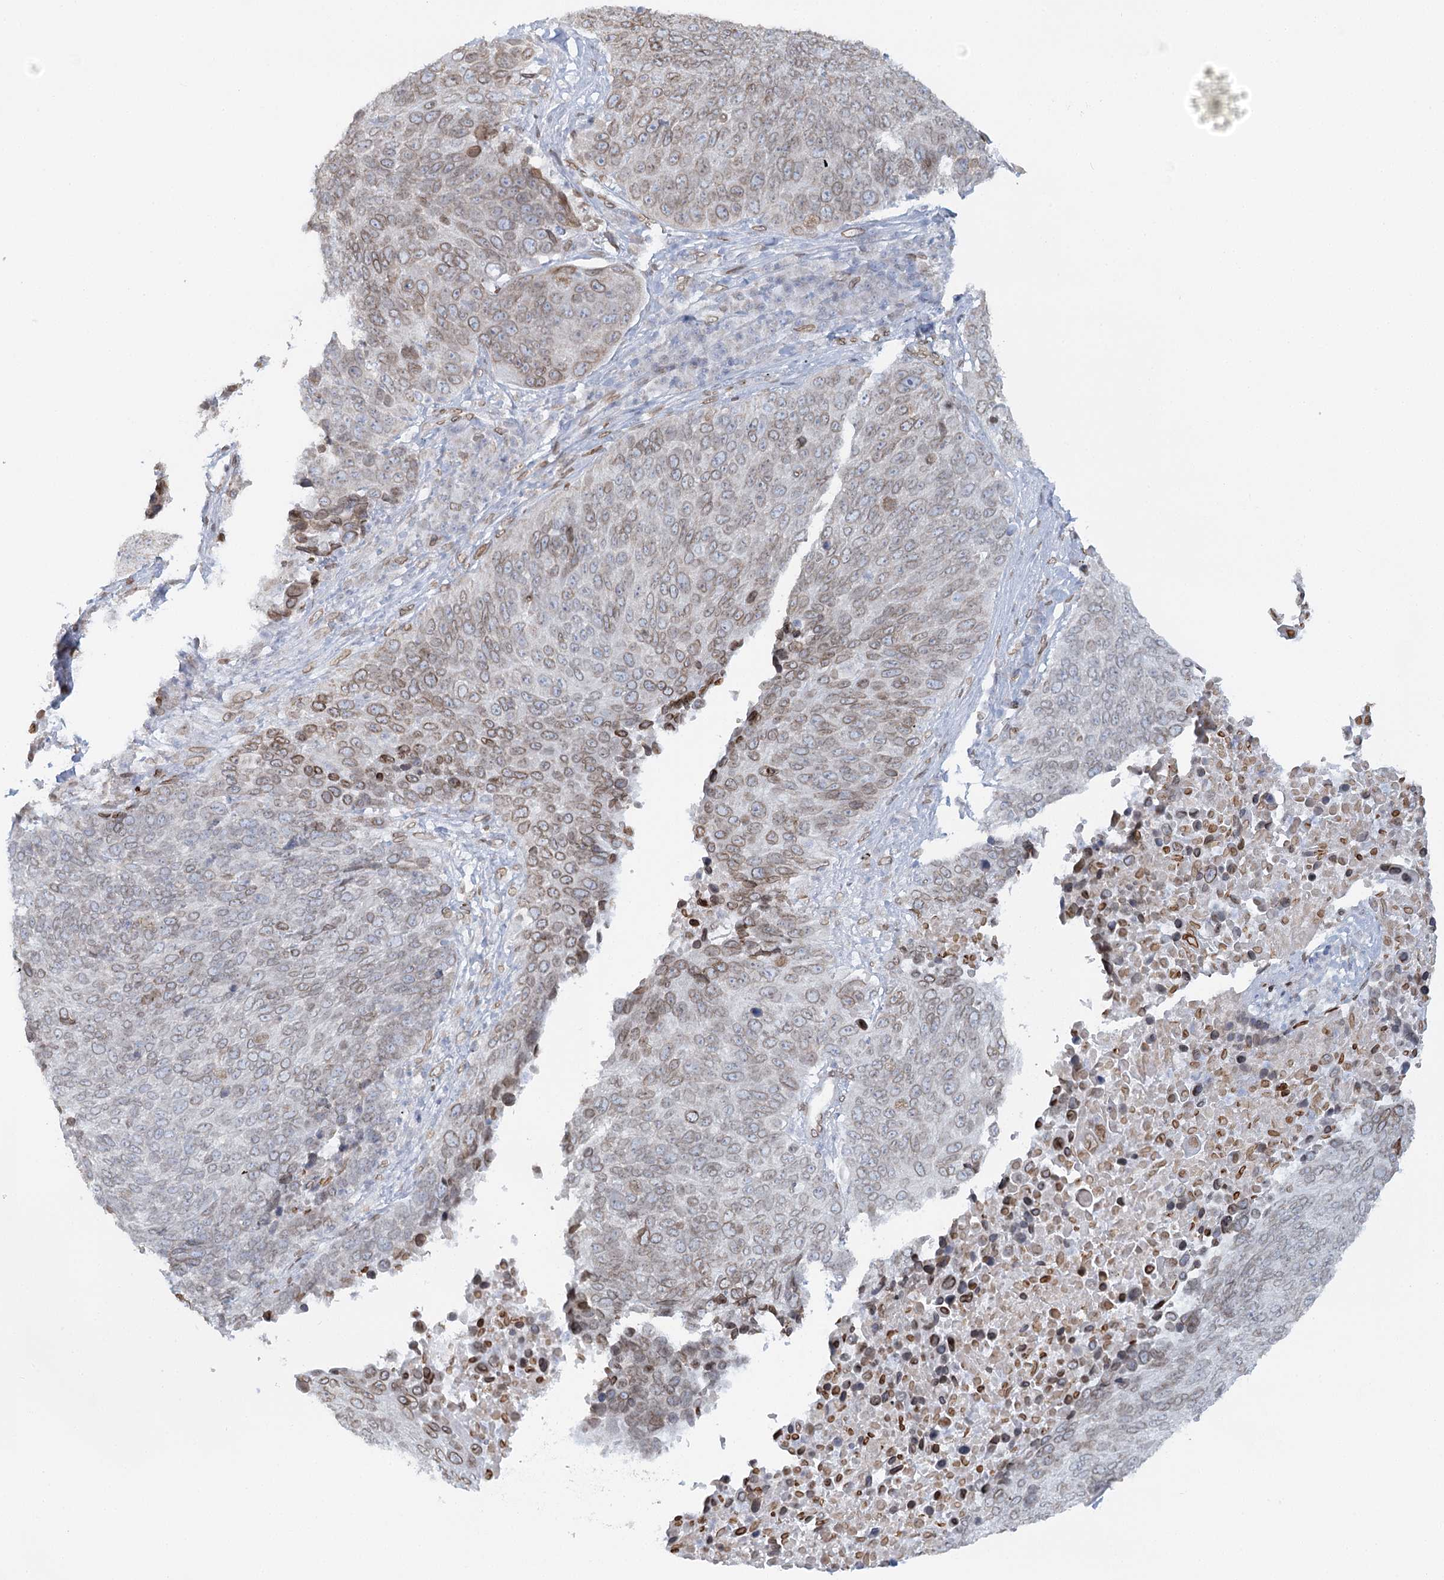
{"staining": {"intensity": "moderate", "quantity": "25%-75%", "location": "cytoplasmic/membranous,nuclear"}, "tissue": "lung cancer", "cell_type": "Tumor cells", "image_type": "cancer", "snomed": [{"axis": "morphology", "description": "Squamous cell carcinoma, NOS"}, {"axis": "topography", "description": "Lung"}], "caption": "Moderate cytoplasmic/membranous and nuclear expression for a protein is seen in about 25%-75% of tumor cells of lung squamous cell carcinoma using immunohistochemistry.", "gene": "VWA5A", "patient": {"sex": "male", "age": 66}}